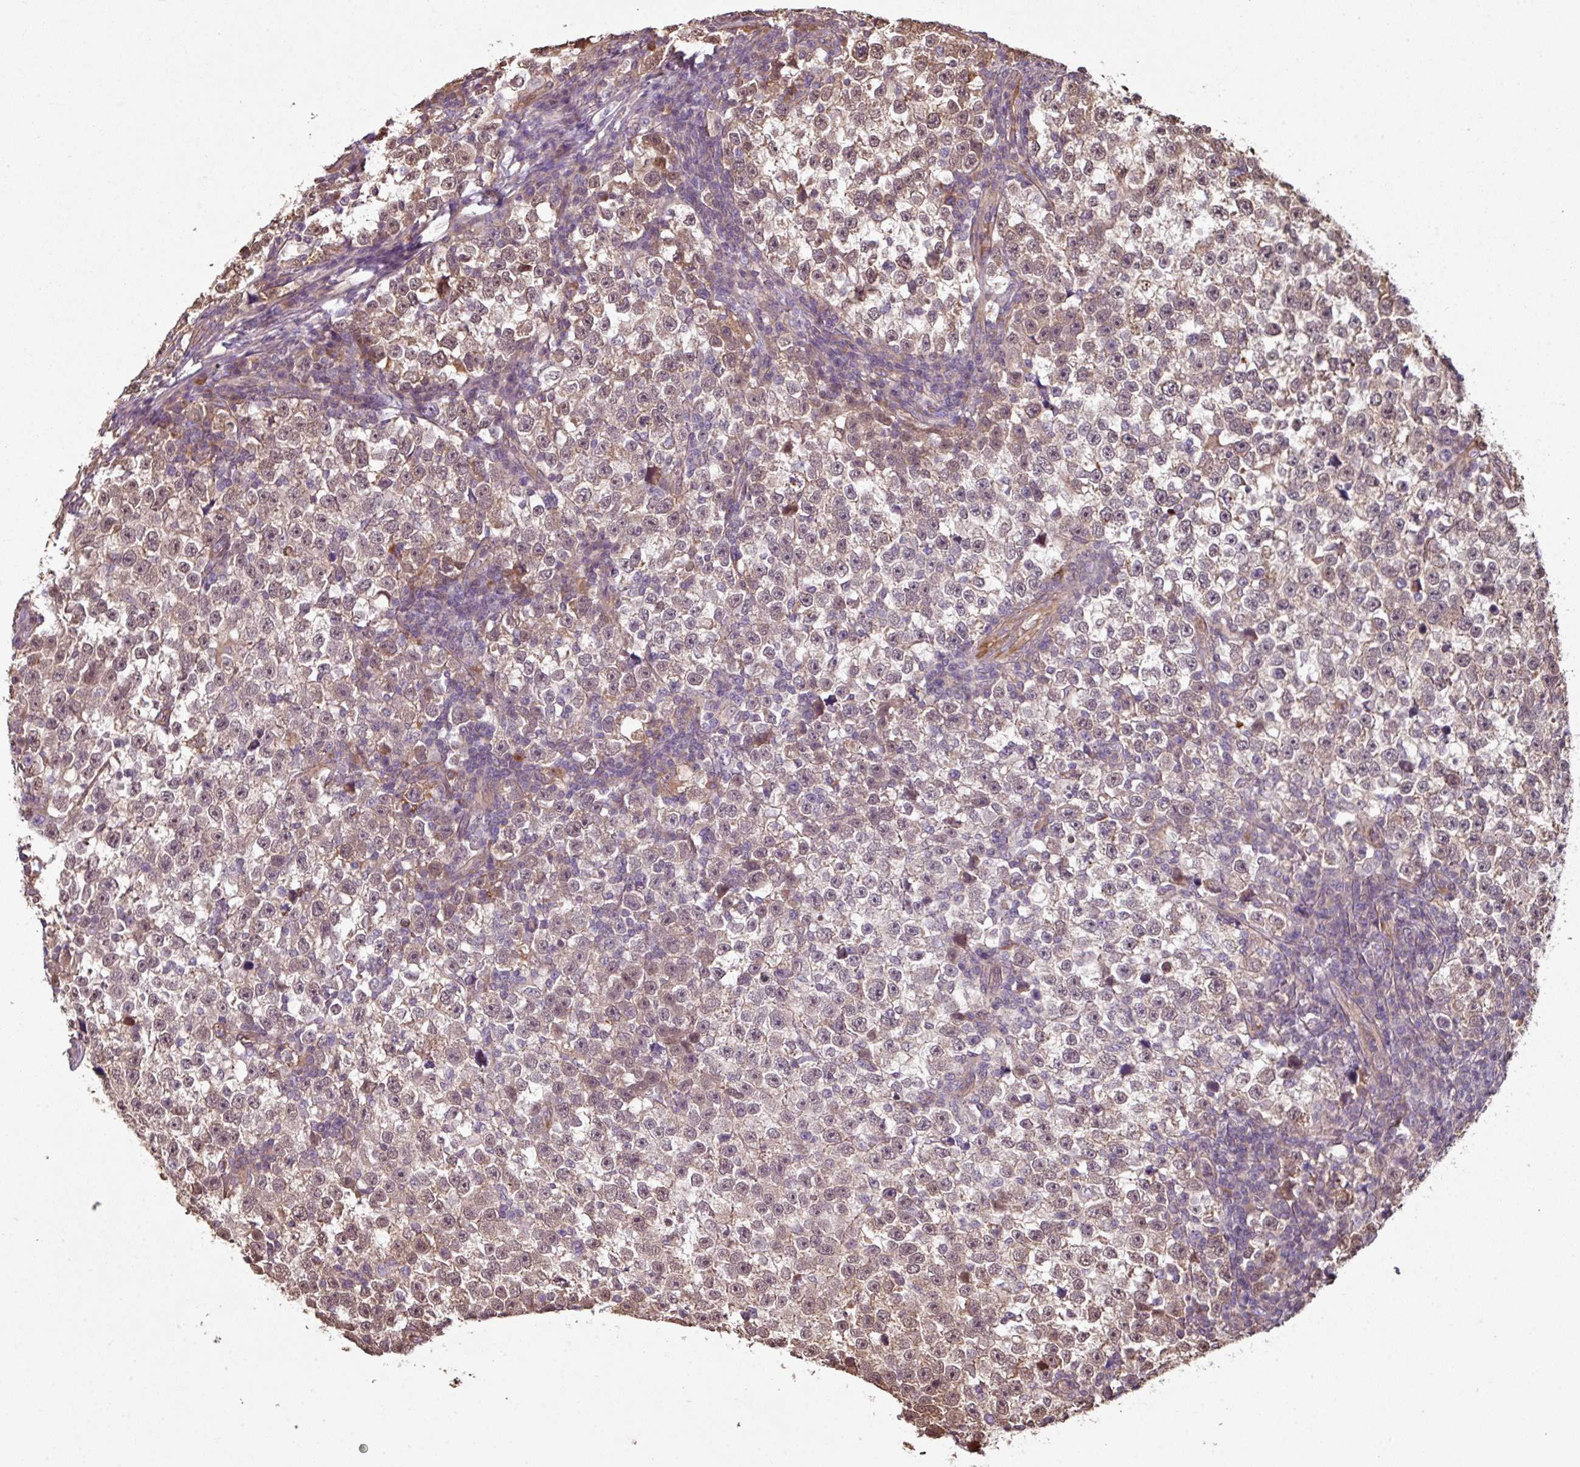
{"staining": {"intensity": "weak", "quantity": "25%-75%", "location": "cytoplasmic/membranous"}, "tissue": "testis cancer", "cell_type": "Tumor cells", "image_type": "cancer", "snomed": [{"axis": "morphology", "description": "Normal tissue, NOS"}, {"axis": "morphology", "description": "Seminoma, NOS"}, {"axis": "topography", "description": "Testis"}], "caption": "Testis seminoma was stained to show a protein in brown. There is low levels of weak cytoplasmic/membranous positivity in approximately 25%-75% of tumor cells.", "gene": "NHSL2", "patient": {"sex": "male", "age": 43}}